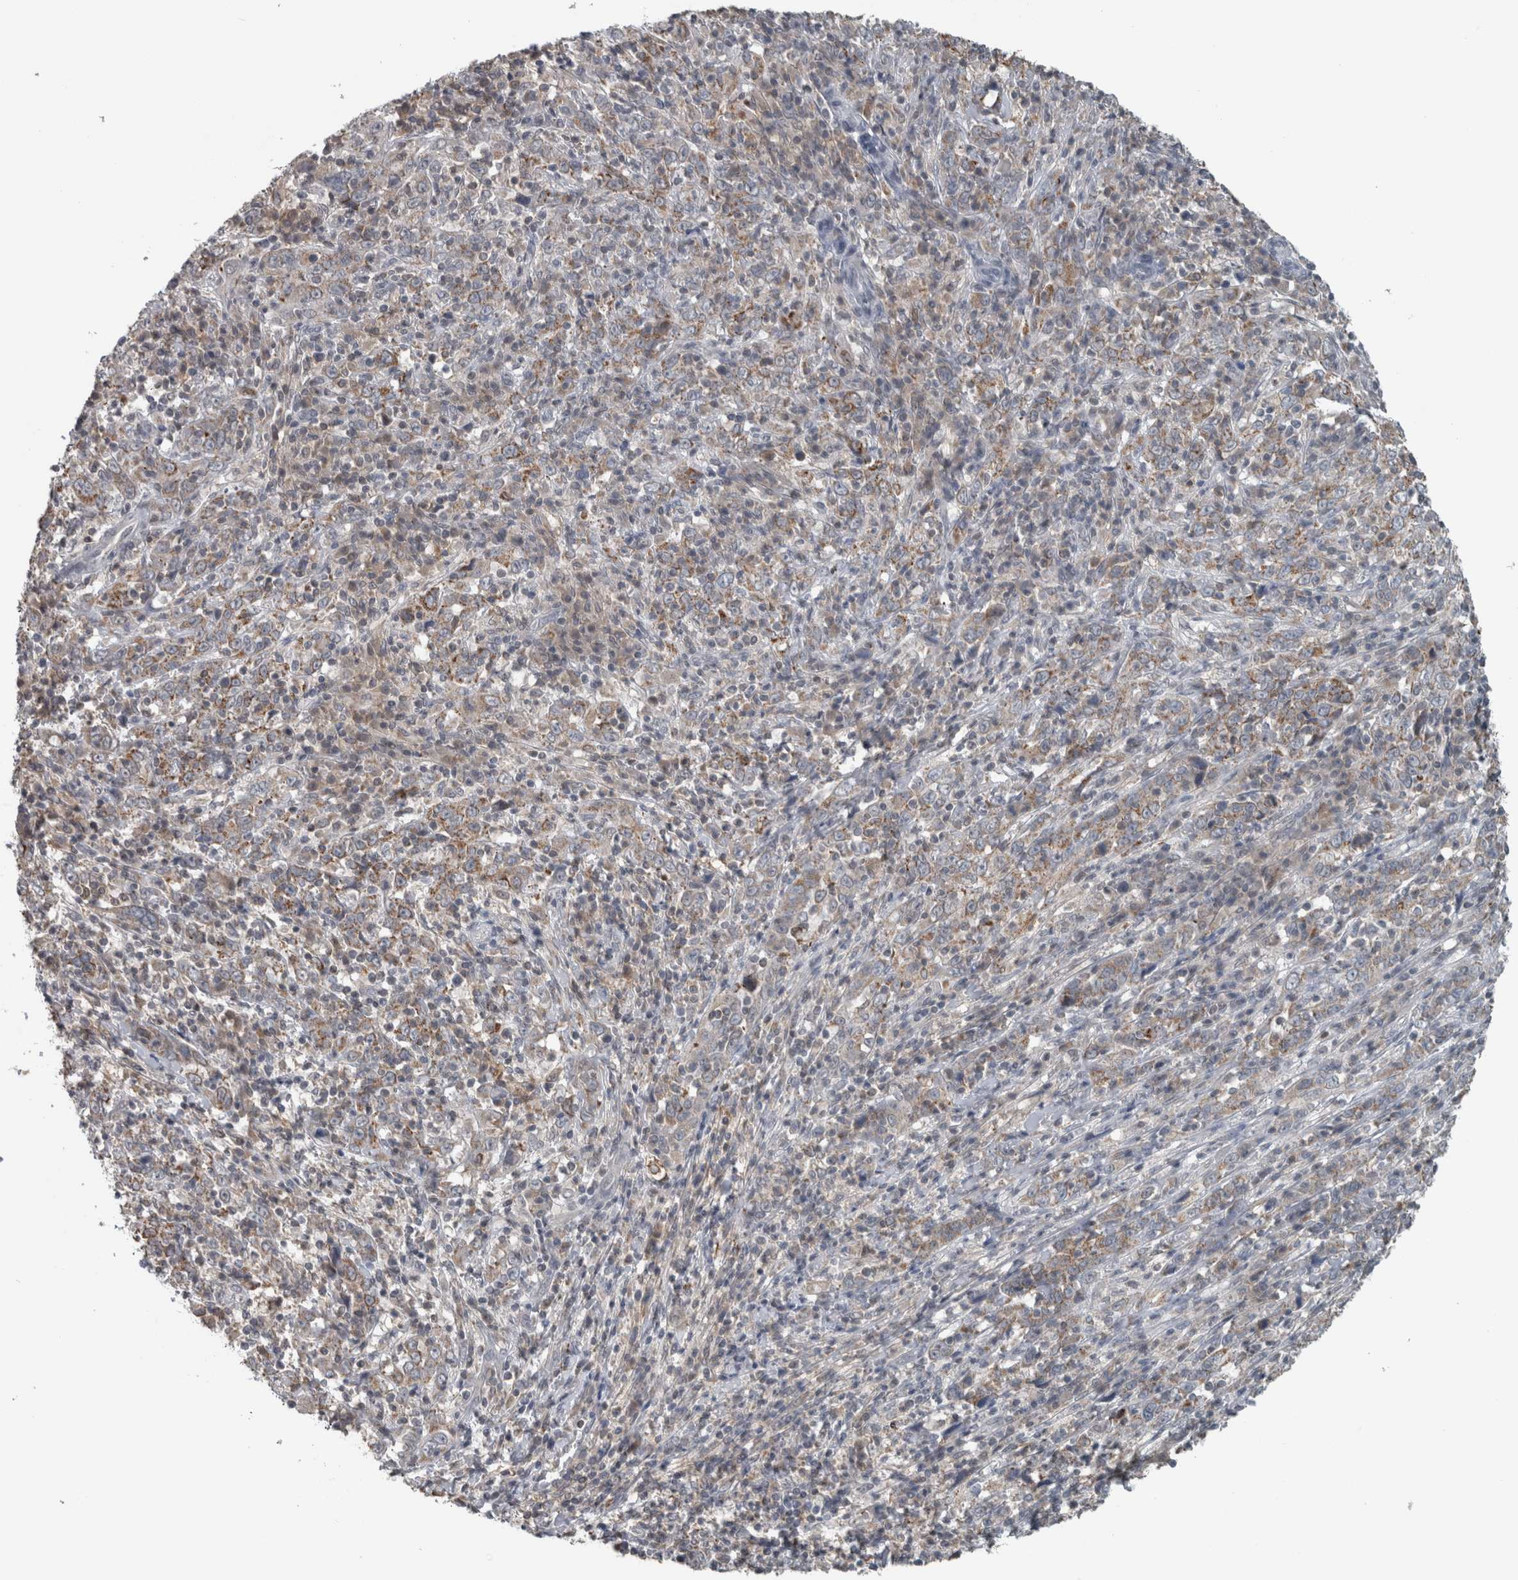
{"staining": {"intensity": "moderate", "quantity": "25%-75%", "location": "cytoplasmic/membranous"}, "tissue": "cervical cancer", "cell_type": "Tumor cells", "image_type": "cancer", "snomed": [{"axis": "morphology", "description": "Squamous cell carcinoma, NOS"}, {"axis": "topography", "description": "Cervix"}], "caption": "A brown stain highlights moderate cytoplasmic/membranous staining of a protein in cervical squamous cell carcinoma tumor cells.", "gene": "ACSF2", "patient": {"sex": "female", "age": 46}}